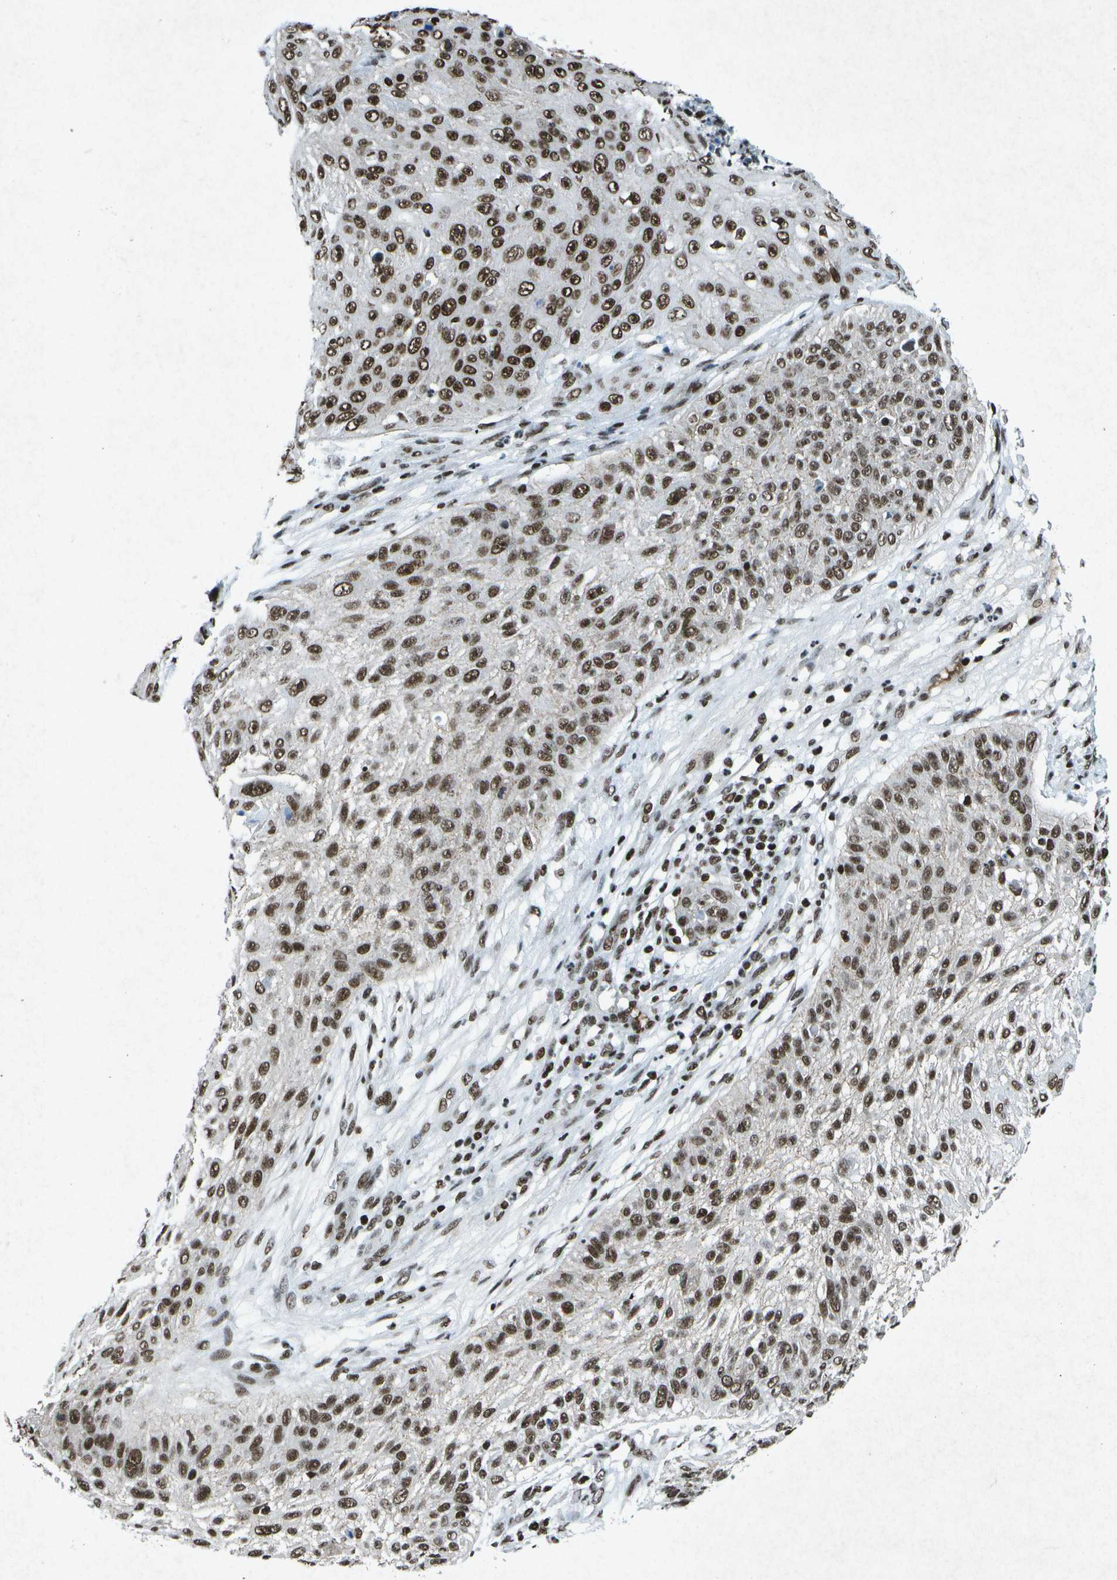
{"staining": {"intensity": "strong", "quantity": ">75%", "location": "nuclear"}, "tissue": "skin cancer", "cell_type": "Tumor cells", "image_type": "cancer", "snomed": [{"axis": "morphology", "description": "Squamous cell carcinoma, NOS"}, {"axis": "topography", "description": "Skin"}], "caption": "Squamous cell carcinoma (skin) stained for a protein reveals strong nuclear positivity in tumor cells.", "gene": "MTA2", "patient": {"sex": "female", "age": 80}}